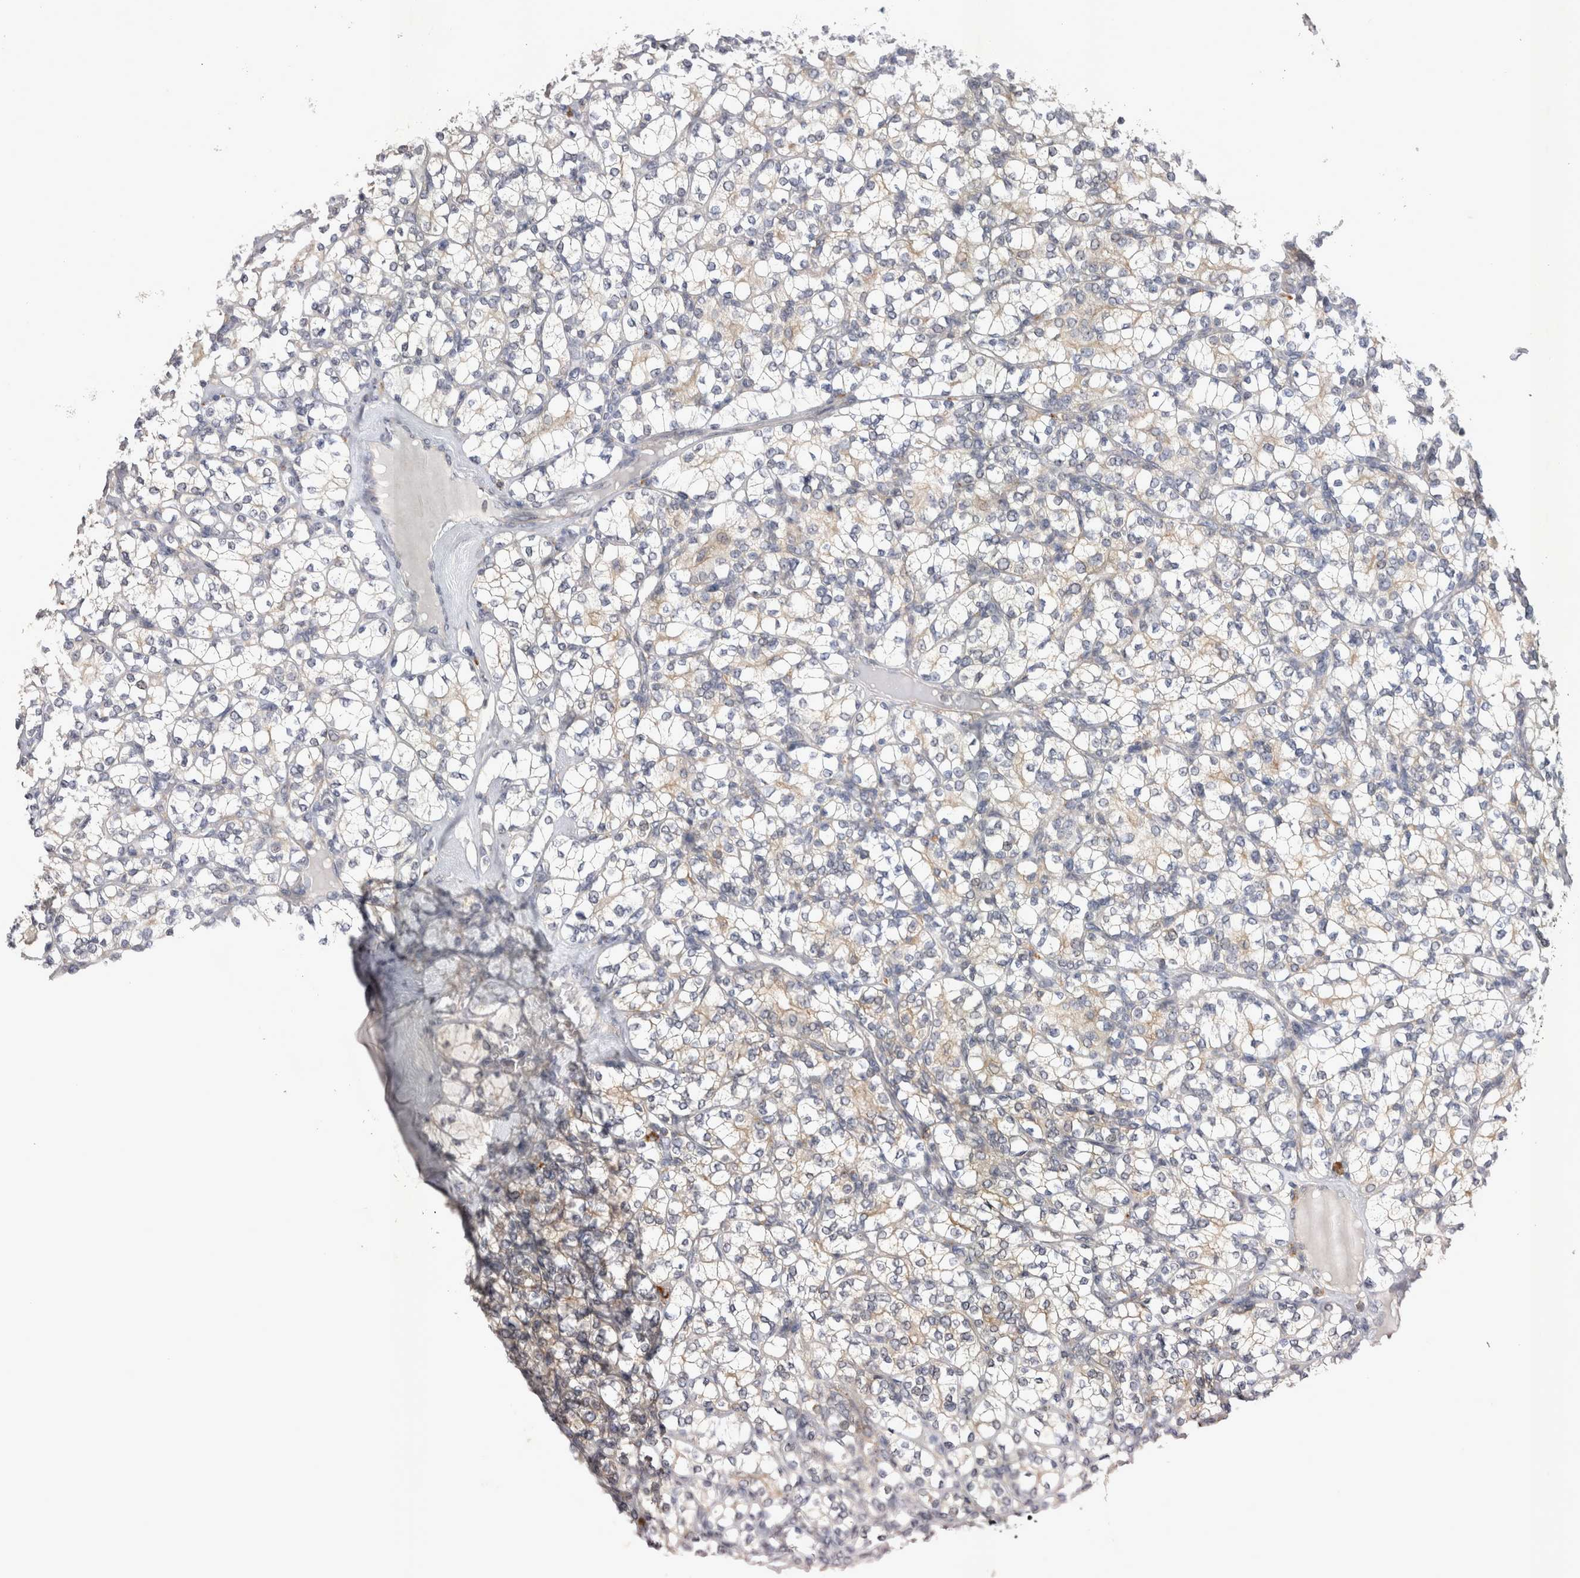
{"staining": {"intensity": "negative", "quantity": "none", "location": "none"}, "tissue": "renal cancer", "cell_type": "Tumor cells", "image_type": "cancer", "snomed": [{"axis": "morphology", "description": "Adenocarcinoma, NOS"}, {"axis": "topography", "description": "Kidney"}], "caption": "Immunohistochemical staining of human renal cancer demonstrates no significant staining in tumor cells. (DAB immunohistochemistry (IHC) visualized using brightfield microscopy, high magnification).", "gene": "CTBS", "patient": {"sex": "male", "age": 77}}